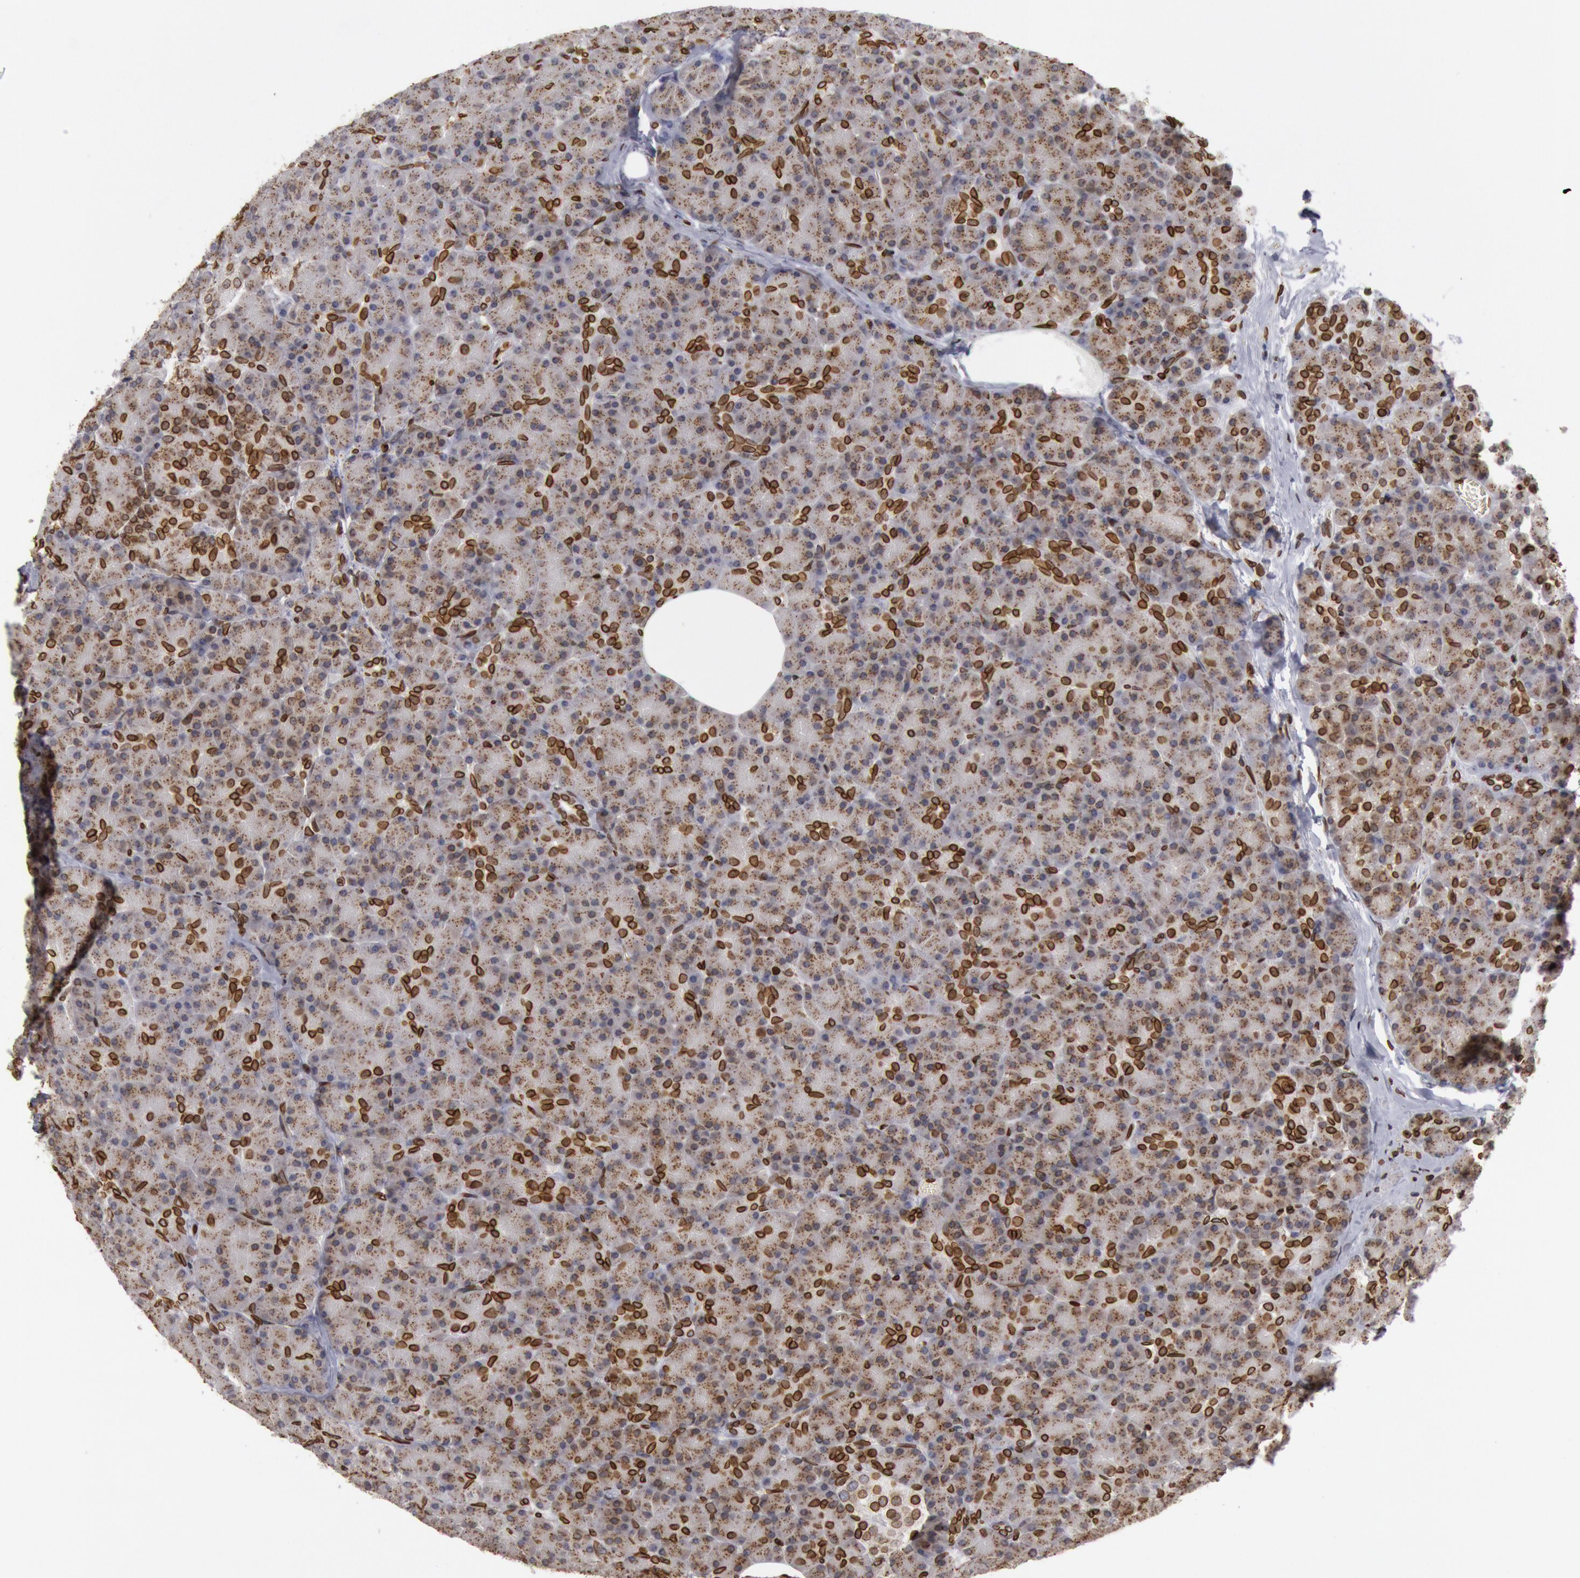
{"staining": {"intensity": "weak", "quantity": ">75%", "location": "cytoplasmic/membranous"}, "tissue": "pancreas", "cell_type": "Exocrine glandular cells", "image_type": "normal", "snomed": [{"axis": "morphology", "description": "Normal tissue, NOS"}, {"axis": "topography", "description": "Pancreas"}], "caption": "Protein staining of unremarkable pancreas demonstrates weak cytoplasmic/membranous positivity in approximately >75% of exocrine glandular cells.", "gene": "SUN2", "patient": {"sex": "female", "age": 43}}